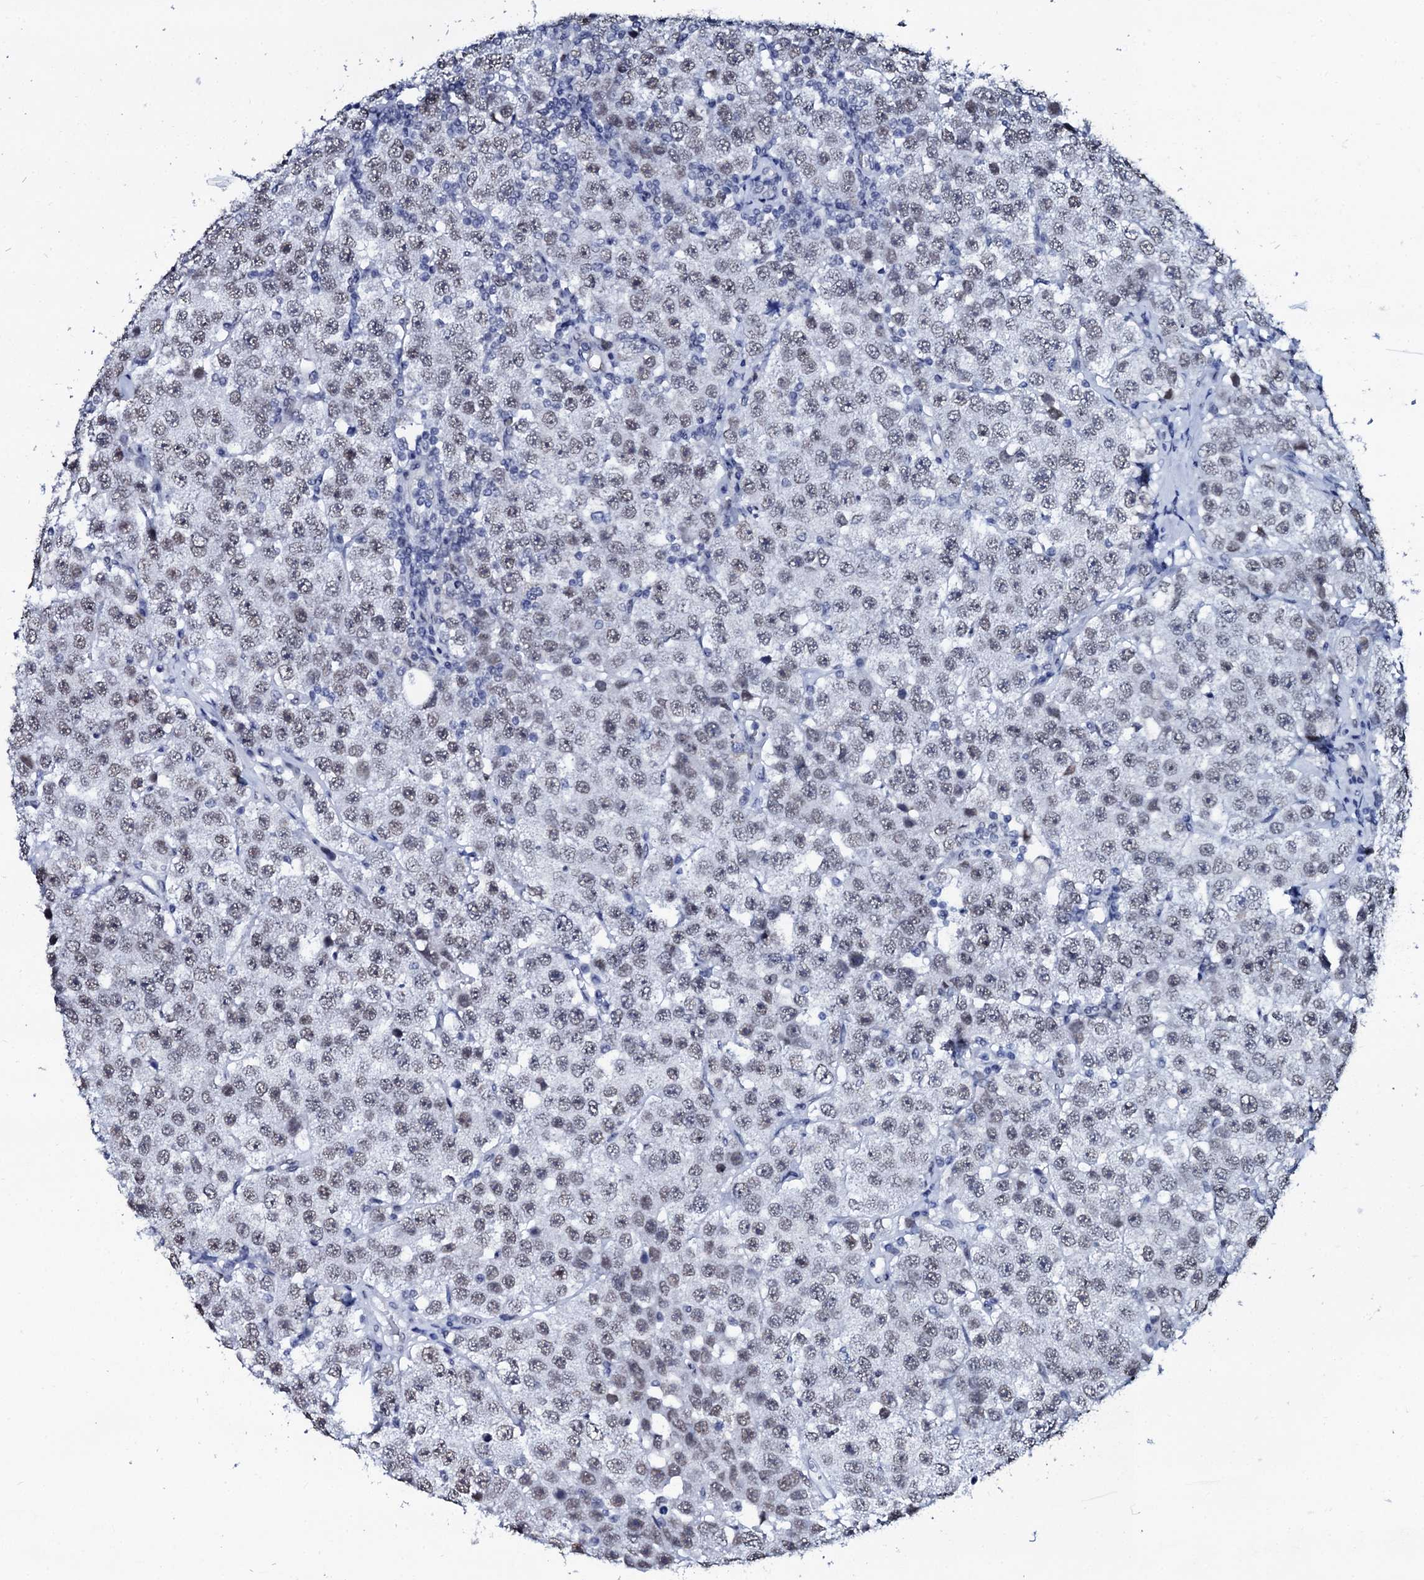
{"staining": {"intensity": "weak", "quantity": ">75%", "location": "nuclear"}, "tissue": "testis cancer", "cell_type": "Tumor cells", "image_type": "cancer", "snomed": [{"axis": "morphology", "description": "Seminoma, NOS"}, {"axis": "topography", "description": "Testis"}], "caption": "IHC of human seminoma (testis) exhibits low levels of weak nuclear expression in about >75% of tumor cells.", "gene": "SPATA19", "patient": {"sex": "male", "age": 28}}